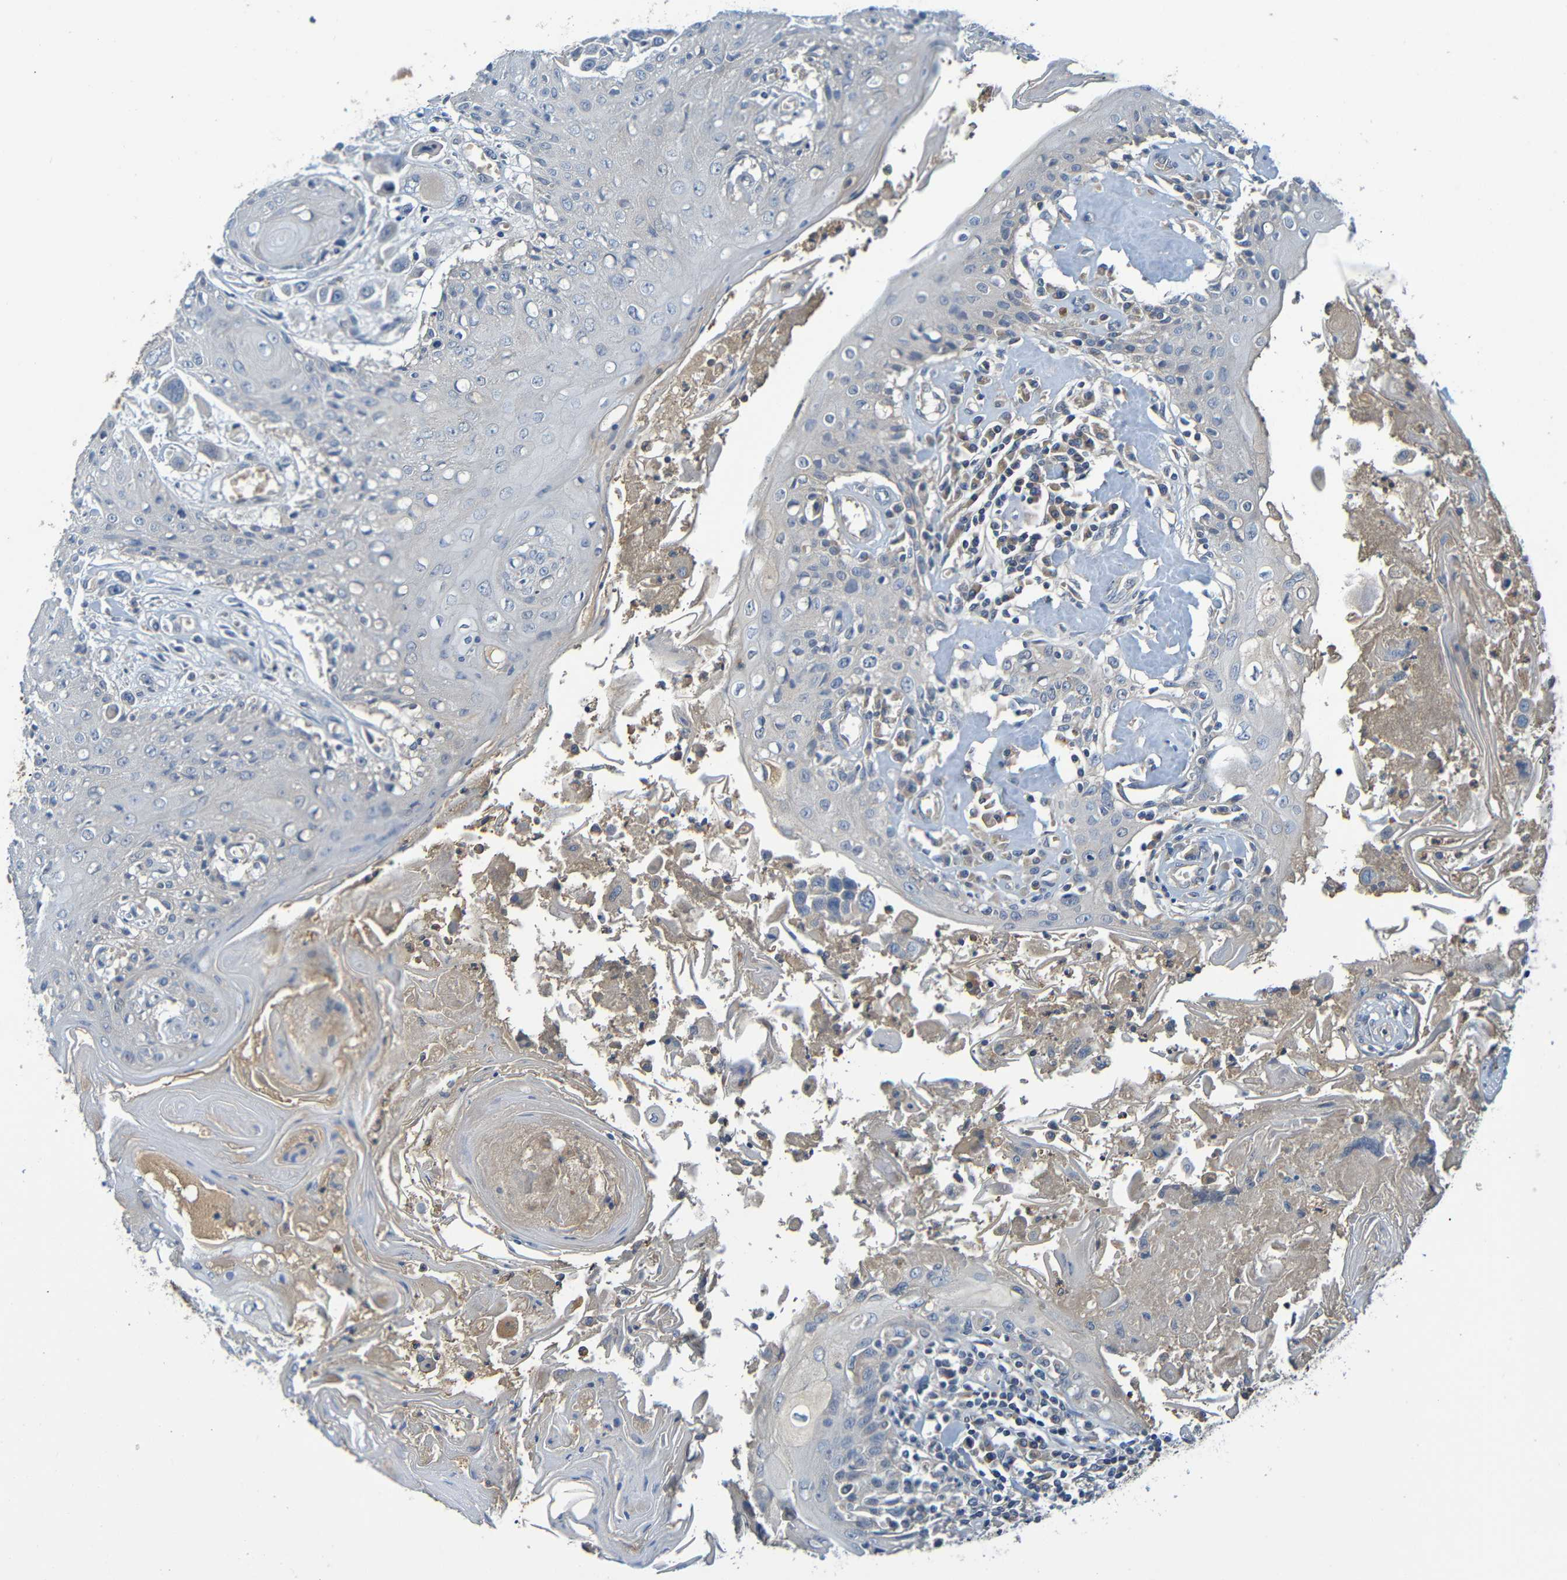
{"staining": {"intensity": "negative", "quantity": "none", "location": "none"}, "tissue": "head and neck cancer", "cell_type": "Tumor cells", "image_type": "cancer", "snomed": [{"axis": "morphology", "description": "Squamous cell carcinoma, NOS"}, {"axis": "topography", "description": "Oral tissue"}, {"axis": "topography", "description": "Head-Neck"}], "caption": "This is an immunohistochemistry histopathology image of human head and neck cancer. There is no positivity in tumor cells.", "gene": "C1QA", "patient": {"sex": "female", "age": 76}}